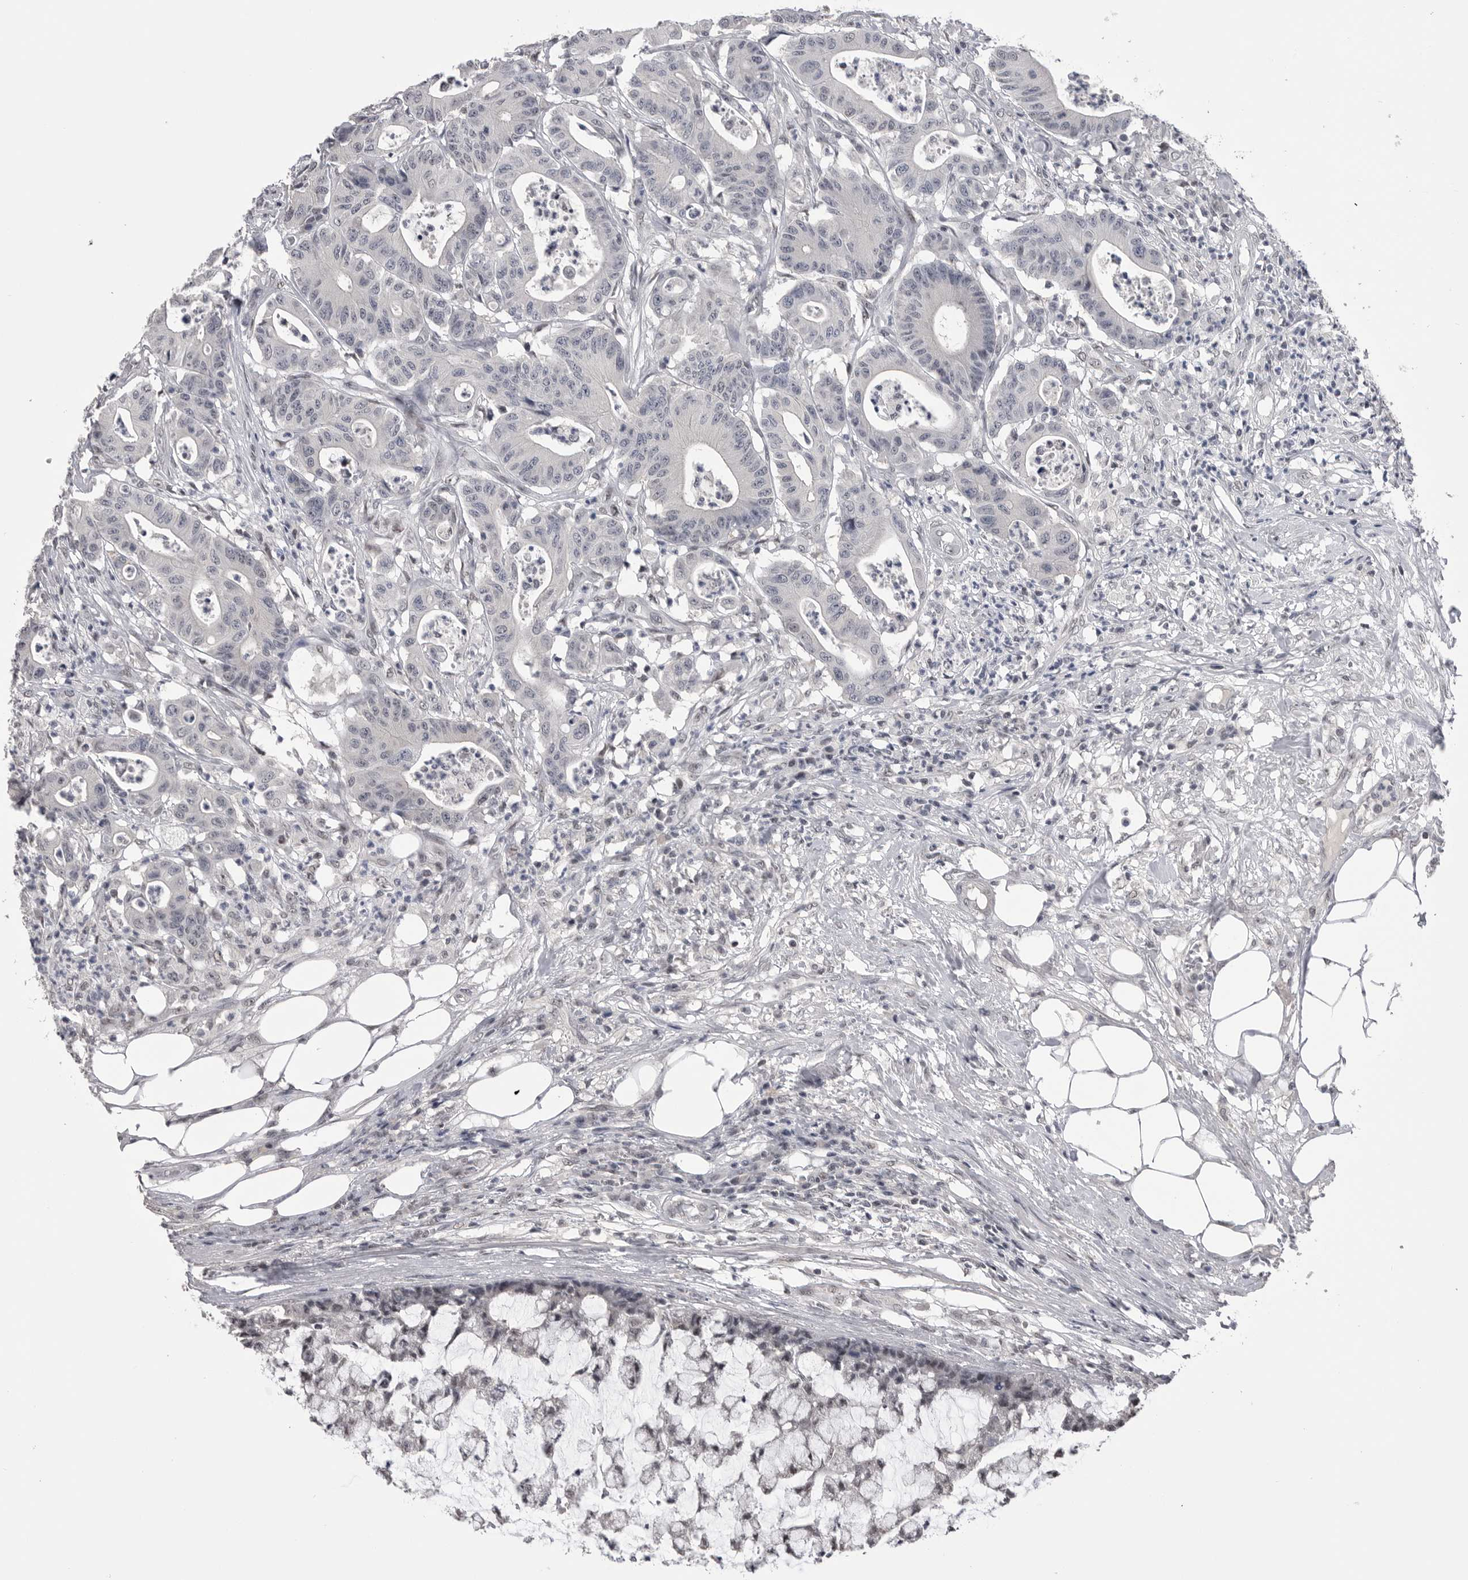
{"staining": {"intensity": "negative", "quantity": "none", "location": "none"}, "tissue": "colorectal cancer", "cell_type": "Tumor cells", "image_type": "cancer", "snomed": [{"axis": "morphology", "description": "Adenocarcinoma, NOS"}, {"axis": "topography", "description": "Colon"}], "caption": "IHC of colorectal adenocarcinoma exhibits no positivity in tumor cells.", "gene": "DLG2", "patient": {"sex": "female", "age": 84}}